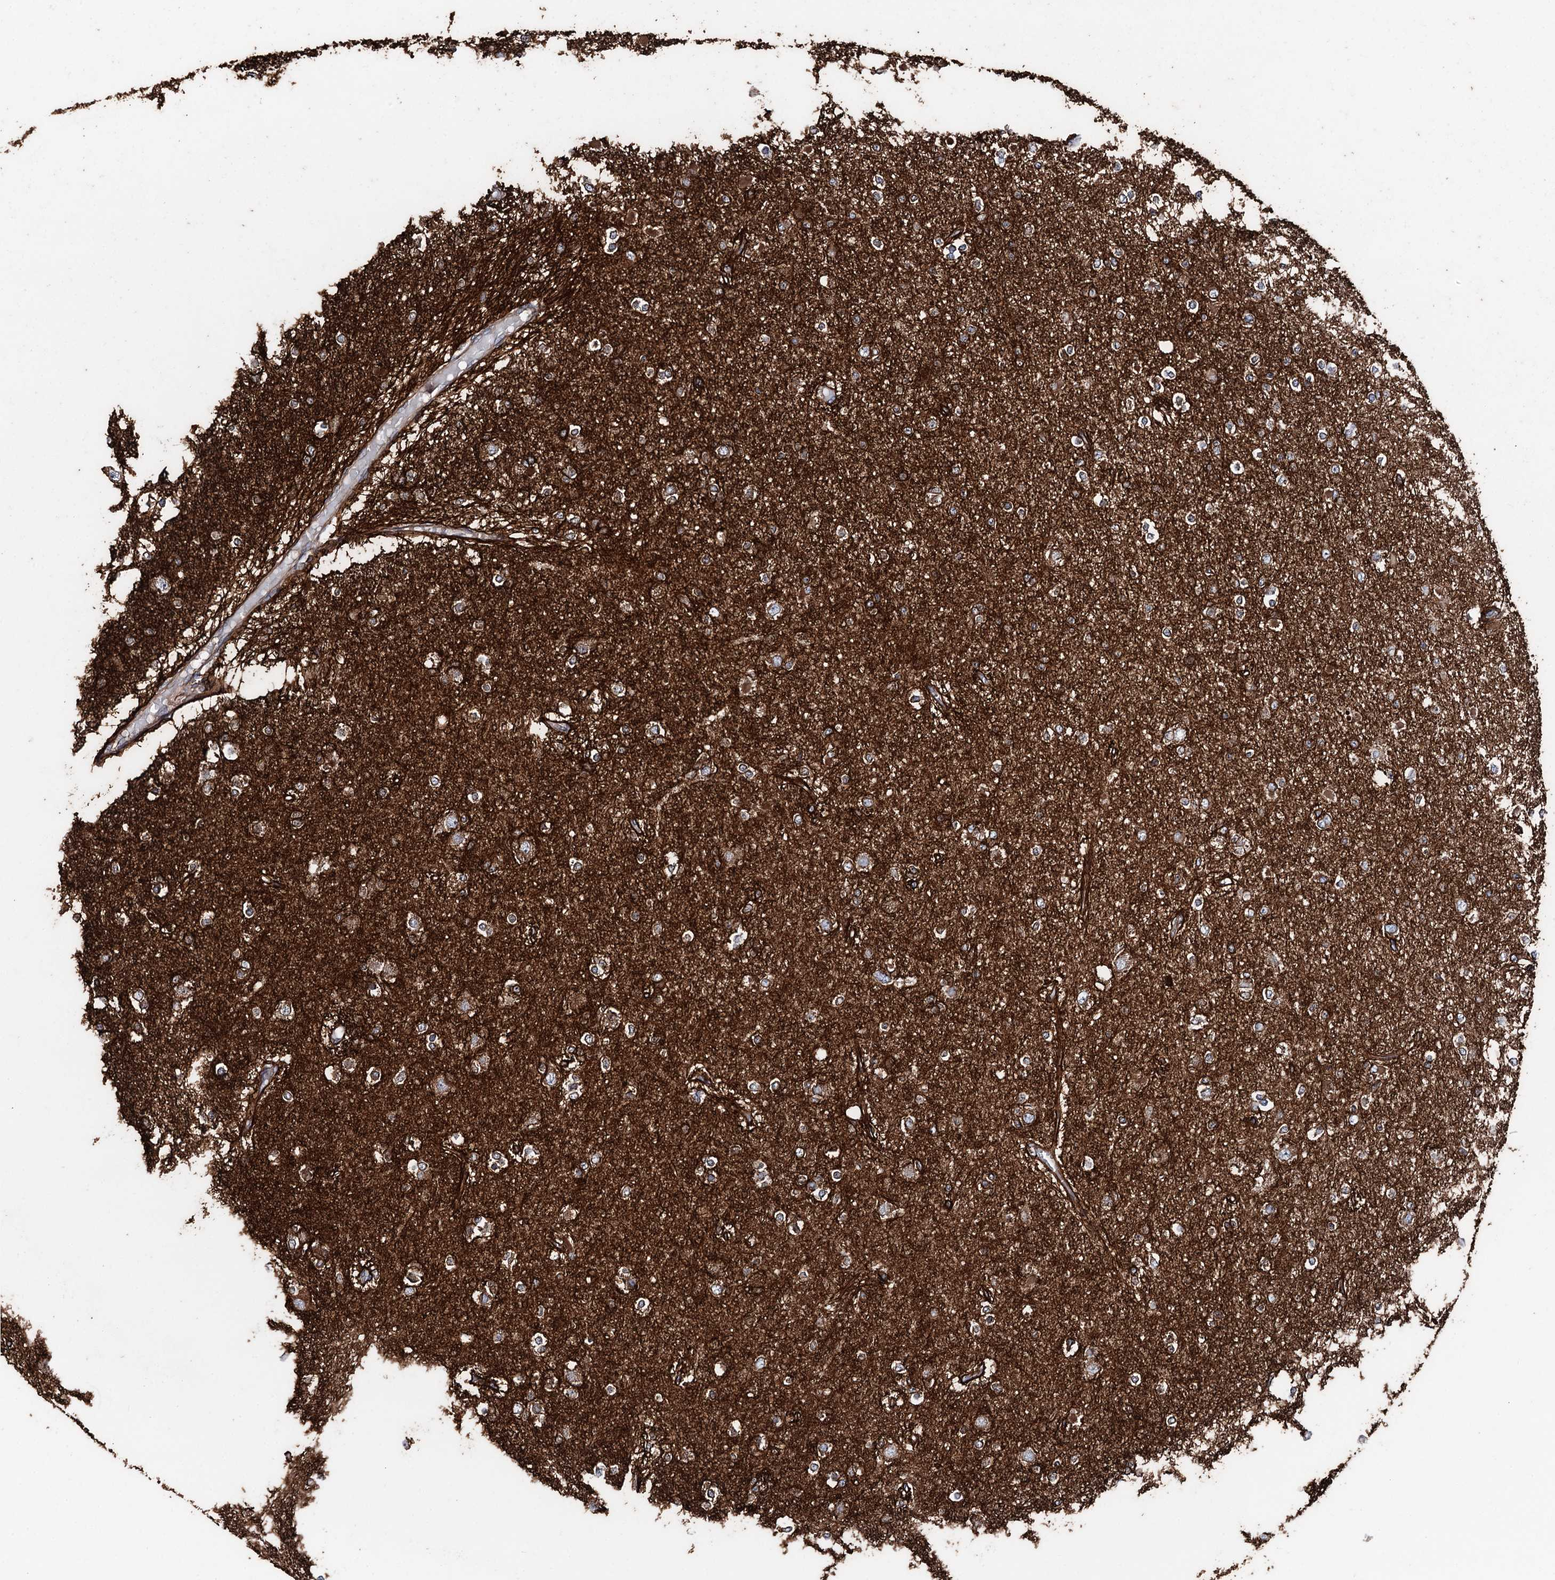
{"staining": {"intensity": "moderate", "quantity": "<25%", "location": "cytoplasmic/membranous"}, "tissue": "glioma", "cell_type": "Tumor cells", "image_type": "cancer", "snomed": [{"axis": "morphology", "description": "Glioma, malignant, Low grade"}, {"axis": "topography", "description": "Brain"}], "caption": "This is a micrograph of immunohistochemistry (IHC) staining of low-grade glioma (malignant), which shows moderate positivity in the cytoplasmic/membranous of tumor cells.", "gene": "ERP29", "patient": {"sex": "female", "age": 22}}